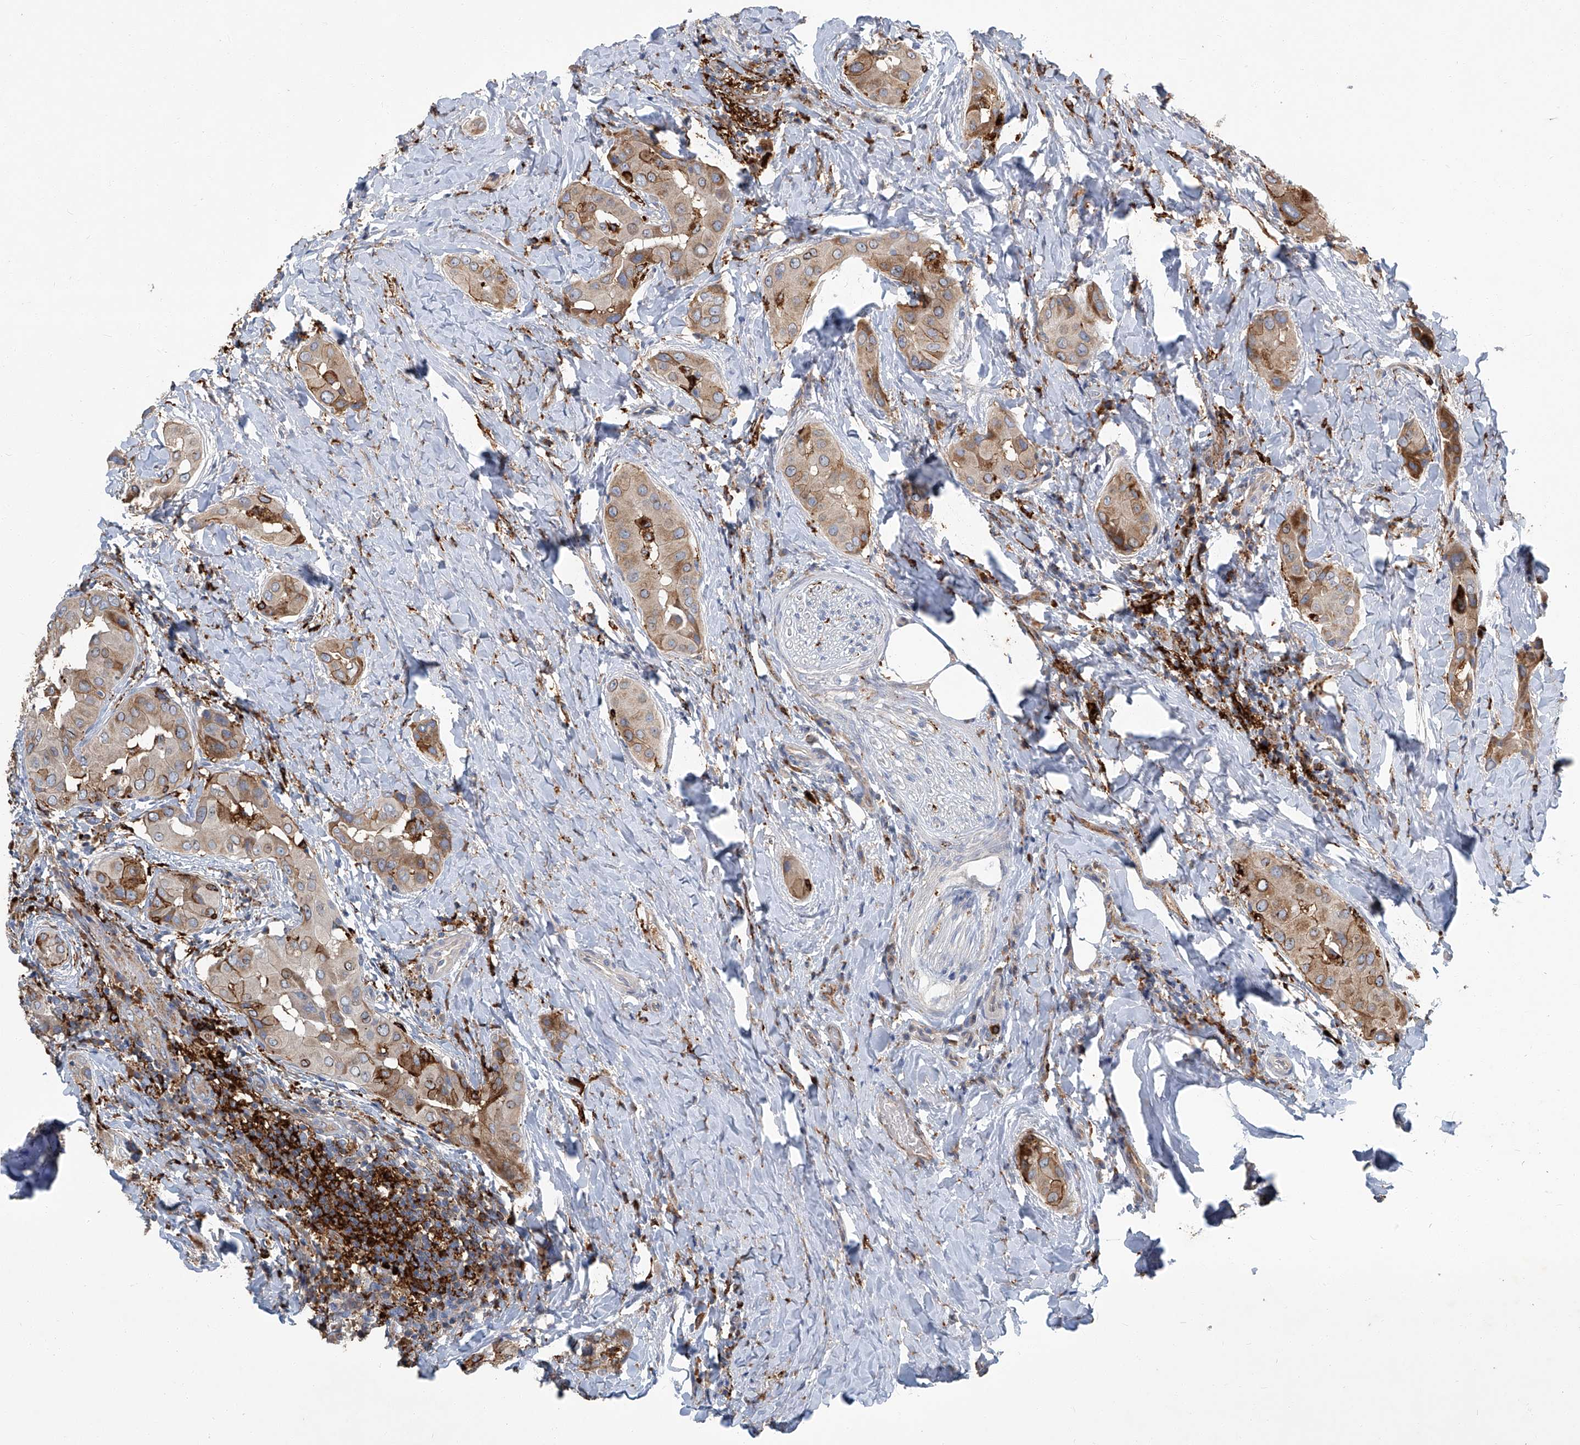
{"staining": {"intensity": "moderate", "quantity": ">75%", "location": "cytoplasmic/membranous,nuclear"}, "tissue": "thyroid cancer", "cell_type": "Tumor cells", "image_type": "cancer", "snomed": [{"axis": "morphology", "description": "Papillary adenocarcinoma, NOS"}, {"axis": "topography", "description": "Thyroid gland"}], "caption": "IHC histopathology image of human thyroid cancer (papillary adenocarcinoma) stained for a protein (brown), which shows medium levels of moderate cytoplasmic/membranous and nuclear expression in about >75% of tumor cells.", "gene": "FAM167A", "patient": {"sex": "male", "age": 33}}